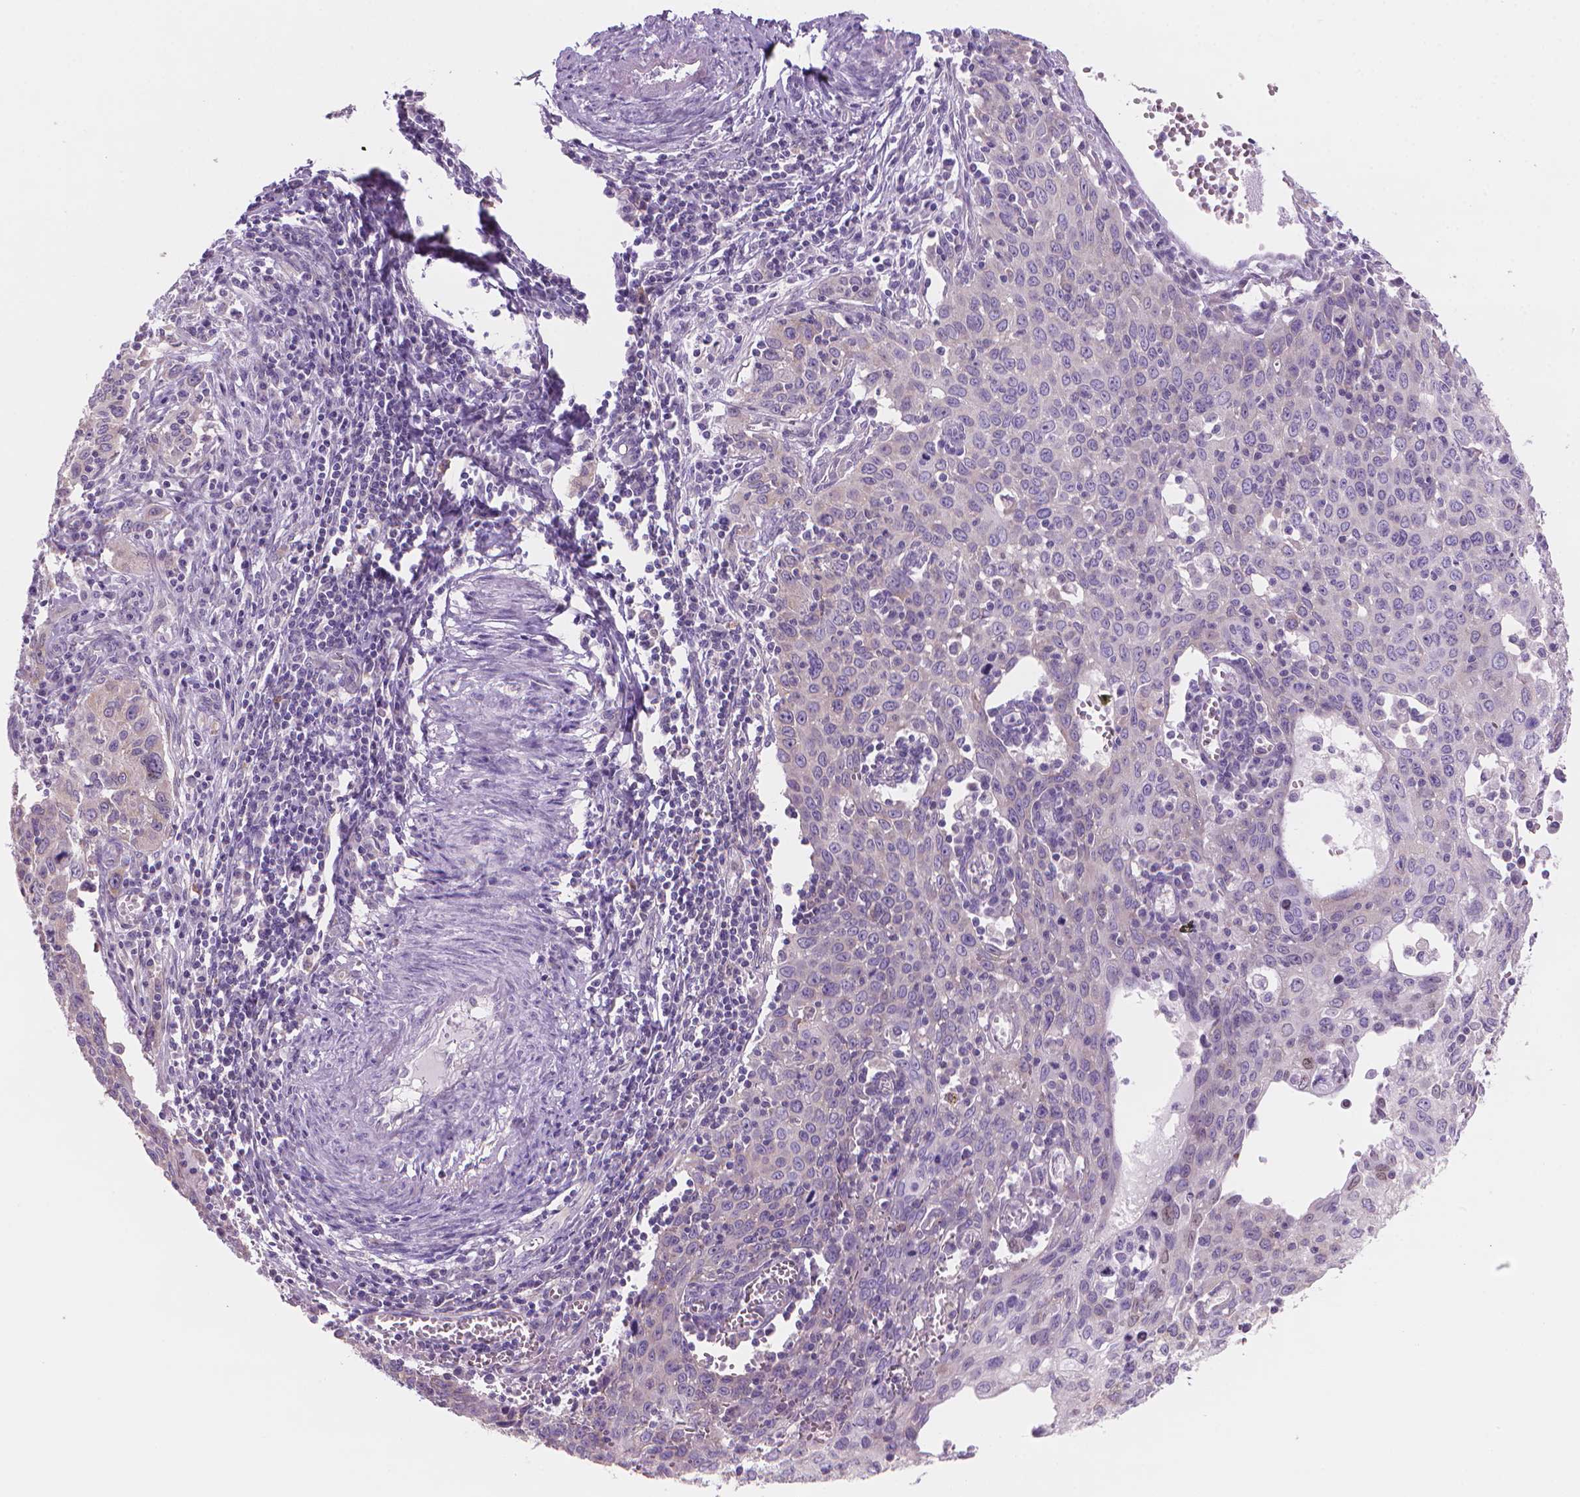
{"staining": {"intensity": "negative", "quantity": "none", "location": "none"}, "tissue": "cervical cancer", "cell_type": "Tumor cells", "image_type": "cancer", "snomed": [{"axis": "morphology", "description": "Squamous cell carcinoma, NOS"}, {"axis": "topography", "description": "Cervix"}], "caption": "Squamous cell carcinoma (cervical) was stained to show a protein in brown. There is no significant staining in tumor cells.", "gene": "ENSG00000187186", "patient": {"sex": "female", "age": 38}}